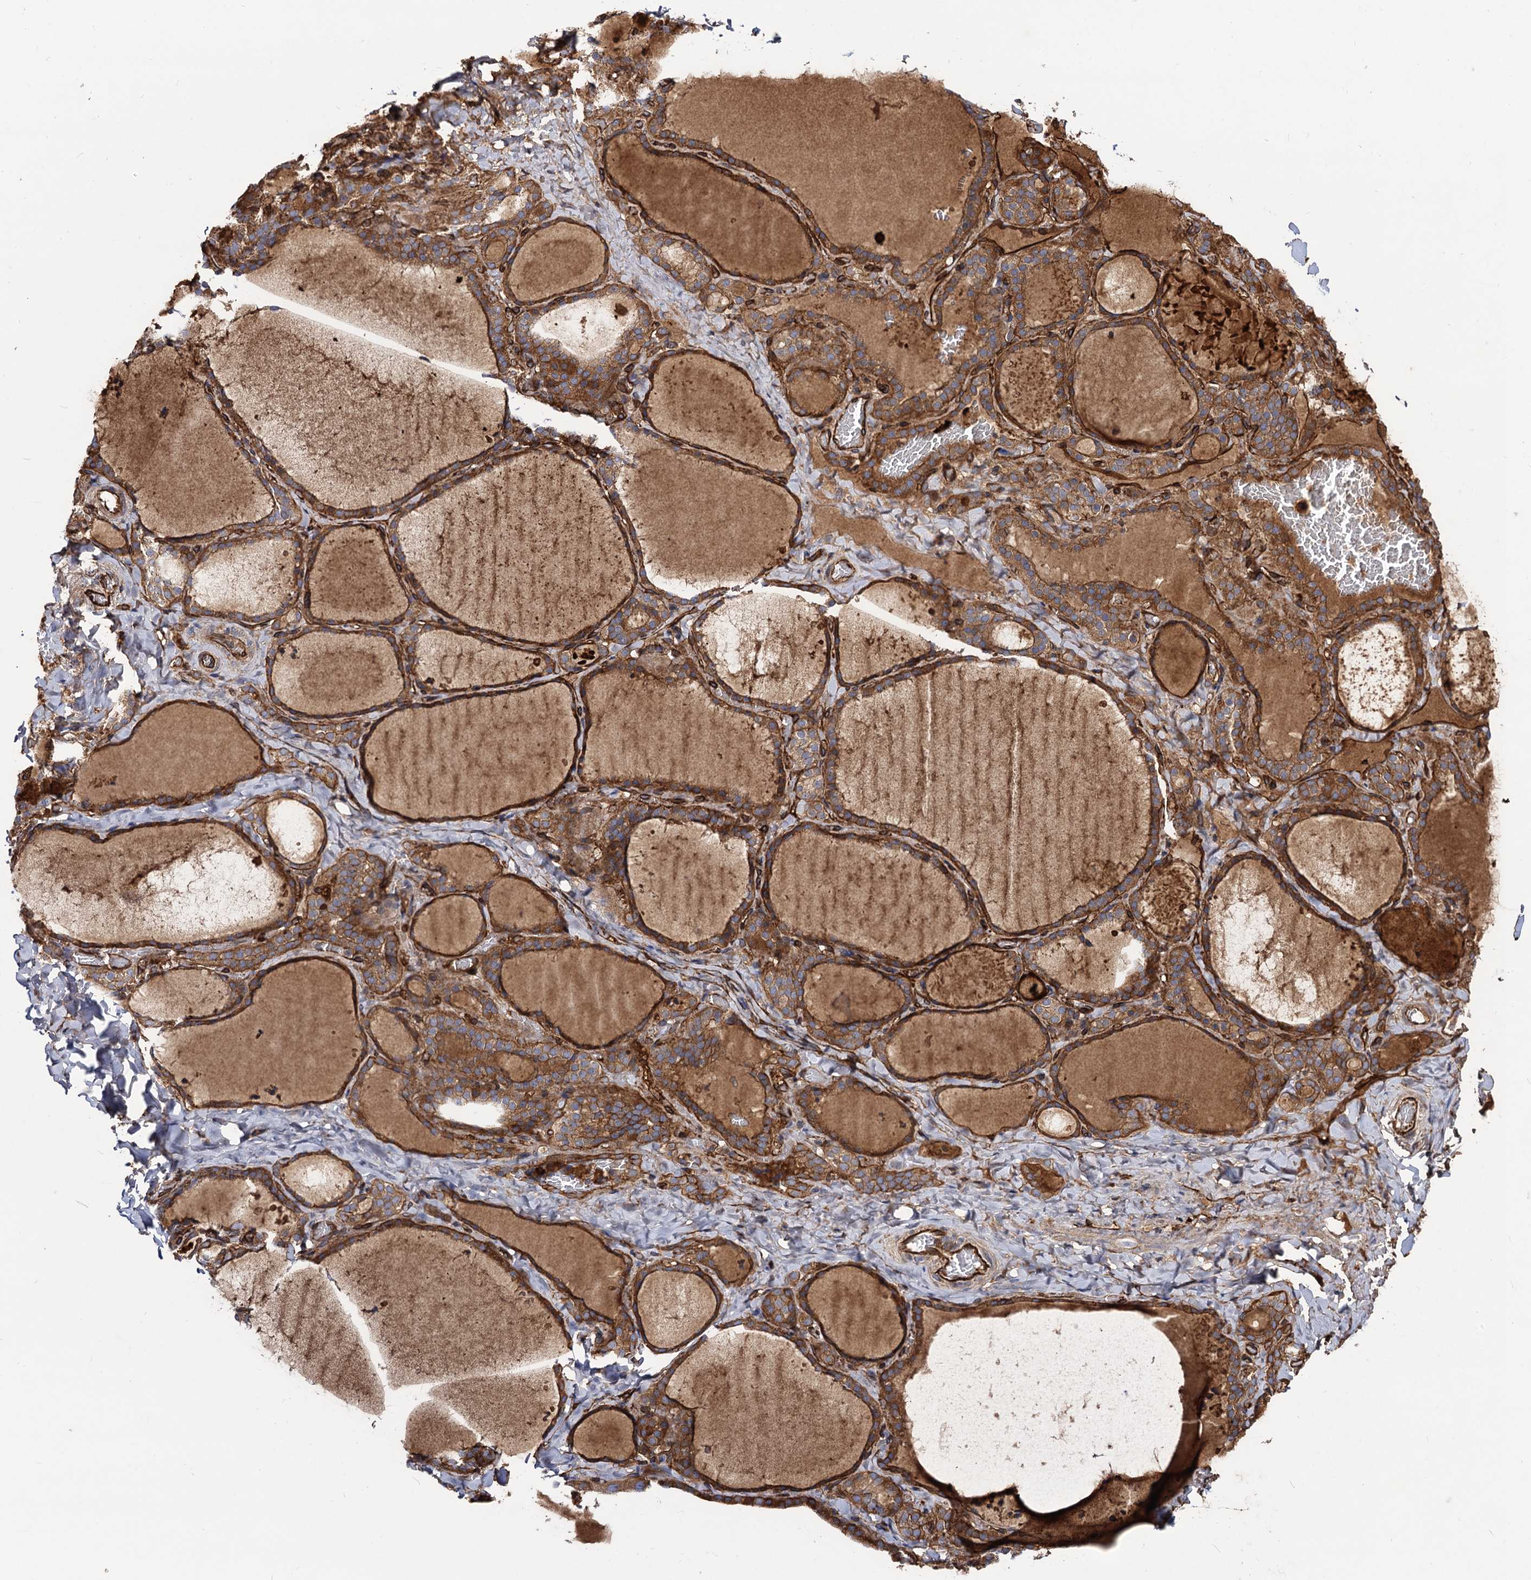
{"staining": {"intensity": "moderate", "quantity": ">75%", "location": "cytoplasmic/membranous"}, "tissue": "thyroid gland", "cell_type": "Glandular cells", "image_type": "normal", "snomed": [{"axis": "morphology", "description": "Normal tissue, NOS"}, {"axis": "topography", "description": "Thyroid gland"}], "caption": "The histopathology image exhibits staining of normal thyroid gland, revealing moderate cytoplasmic/membranous protein staining (brown color) within glandular cells.", "gene": "CIP2A", "patient": {"sex": "female", "age": 22}}